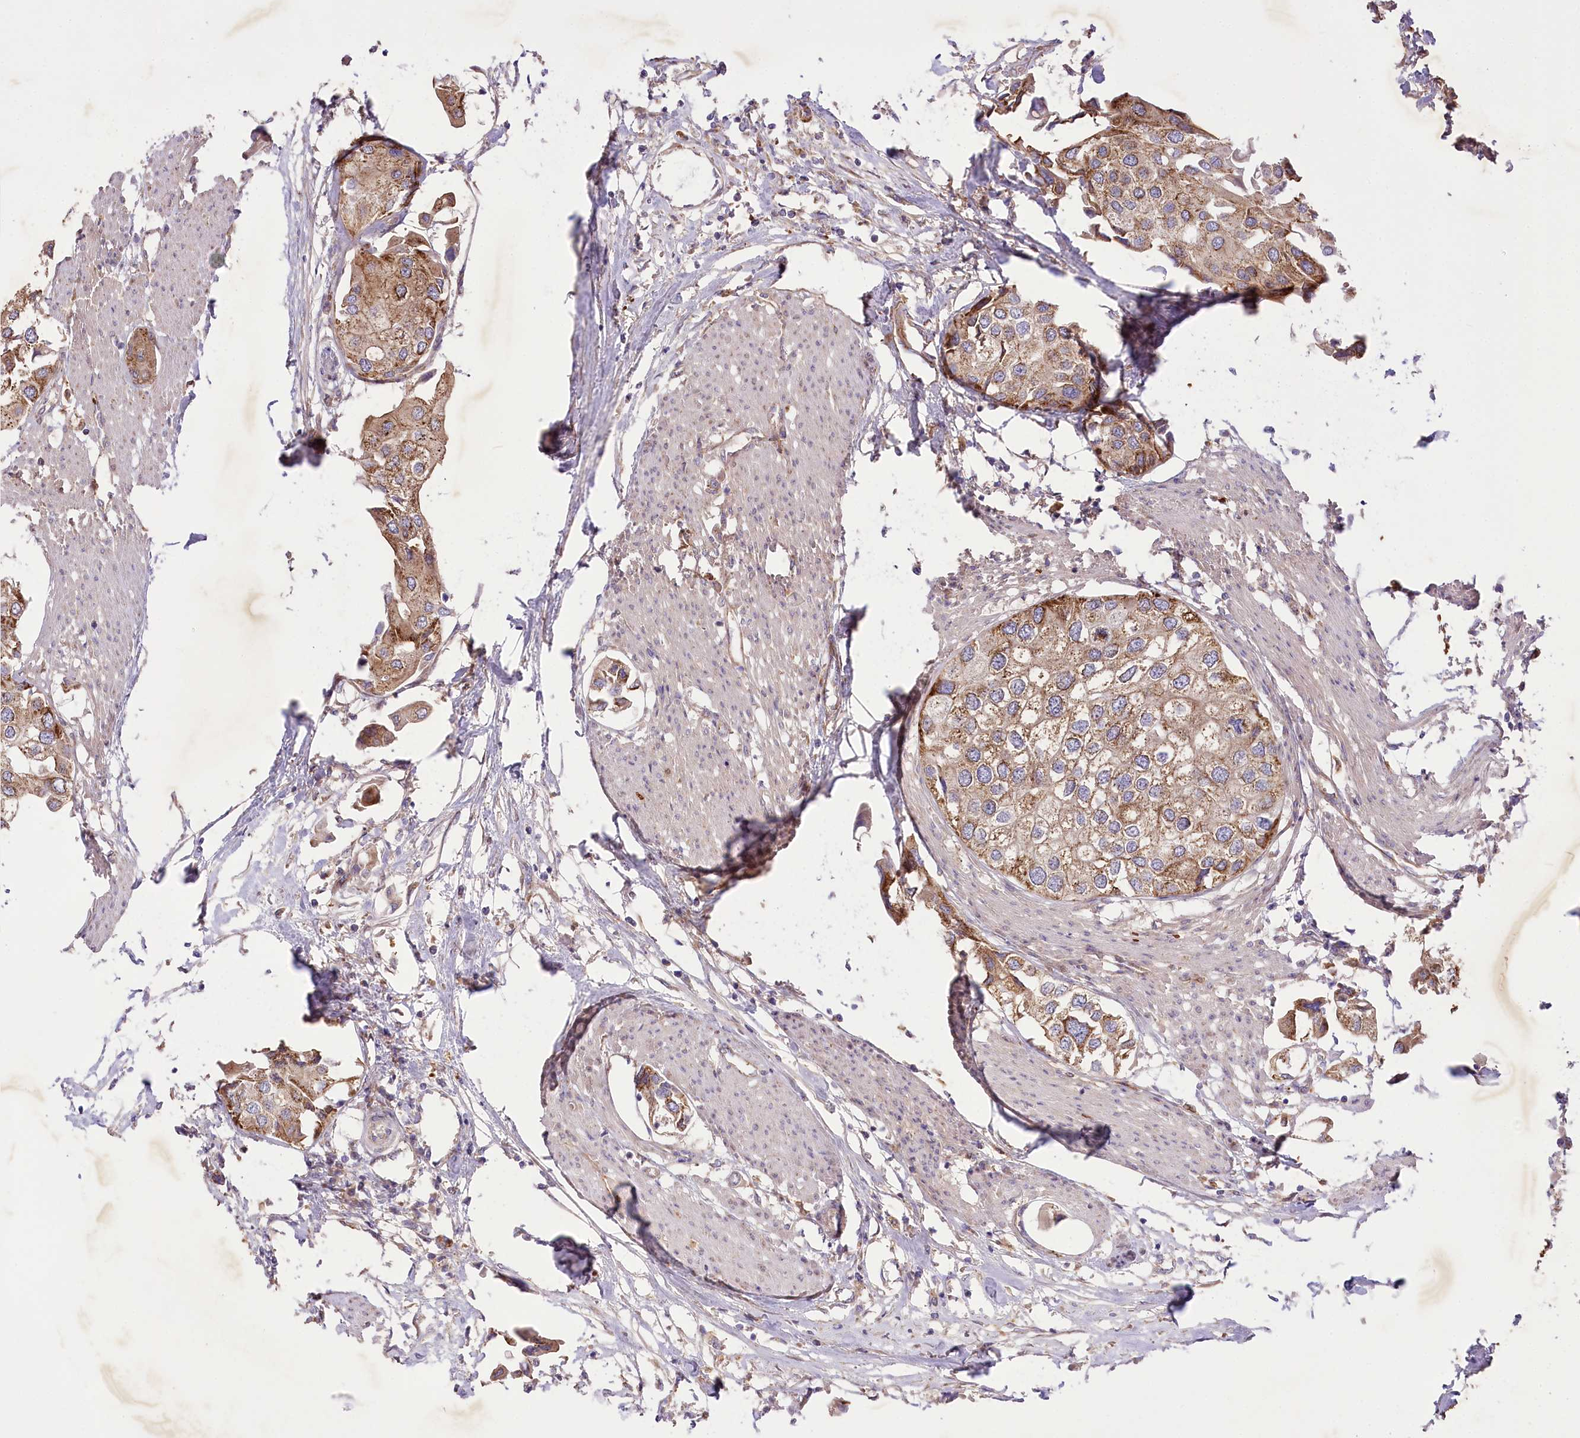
{"staining": {"intensity": "moderate", "quantity": ">75%", "location": "cytoplasmic/membranous"}, "tissue": "urothelial cancer", "cell_type": "Tumor cells", "image_type": "cancer", "snomed": [{"axis": "morphology", "description": "Urothelial carcinoma, High grade"}, {"axis": "topography", "description": "Urinary bladder"}], "caption": "The immunohistochemical stain labels moderate cytoplasmic/membranous expression in tumor cells of urothelial cancer tissue.", "gene": "TRUB1", "patient": {"sex": "male", "age": 64}}